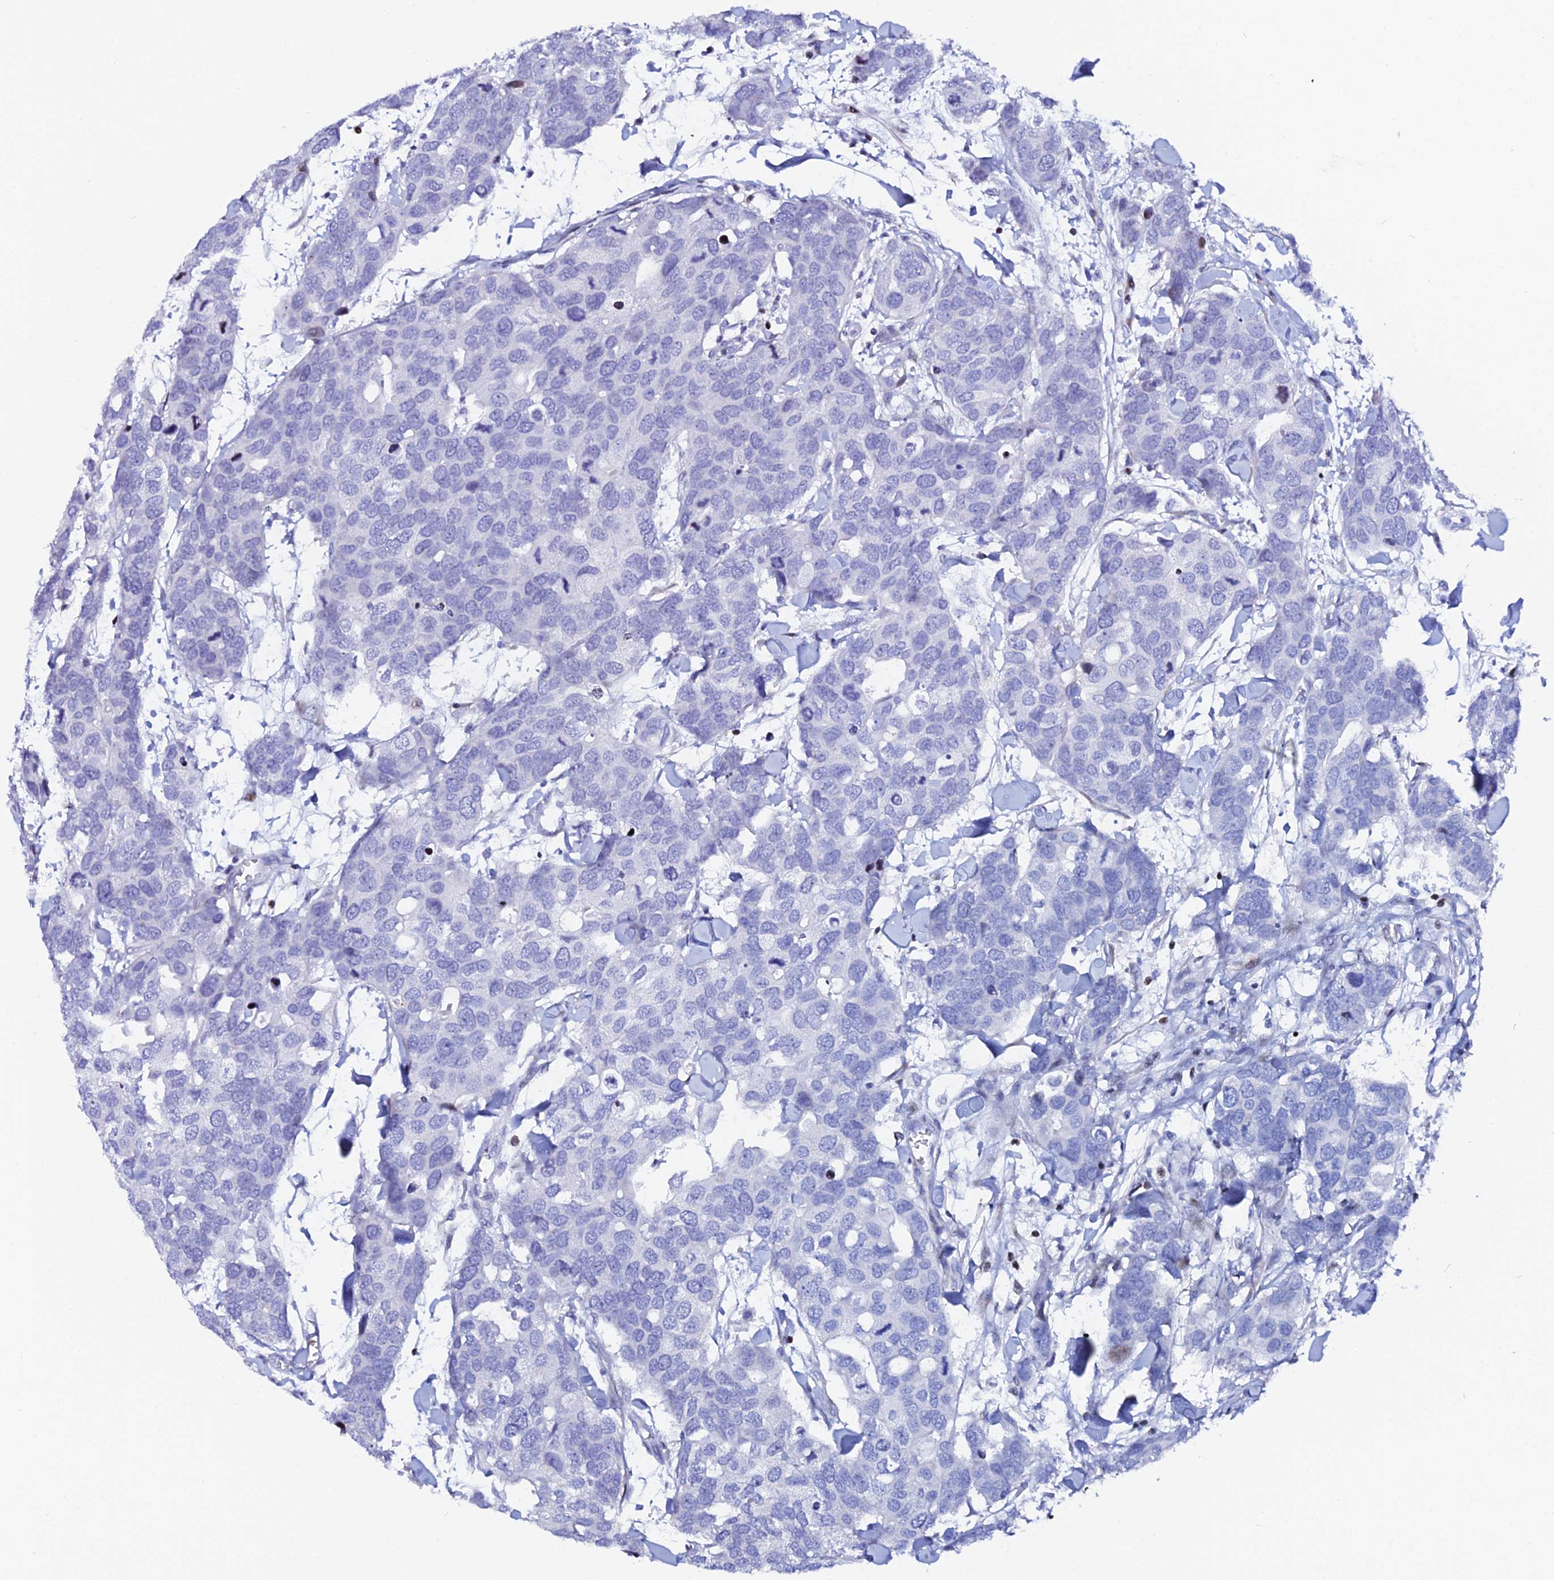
{"staining": {"intensity": "negative", "quantity": "none", "location": "none"}, "tissue": "breast cancer", "cell_type": "Tumor cells", "image_type": "cancer", "snomed": [{"axis": "morphology", "description": "Duct carcinoma"}, {"axis": "topography", "description": "Breast"}], "caption": "Immunohistochemistry (IHC) of human invasive ductal carcinoma (breast) reveals no positivity in tumor cells.", "gene": "MYNN", "patient": {"sex": "female", "age": 83}}